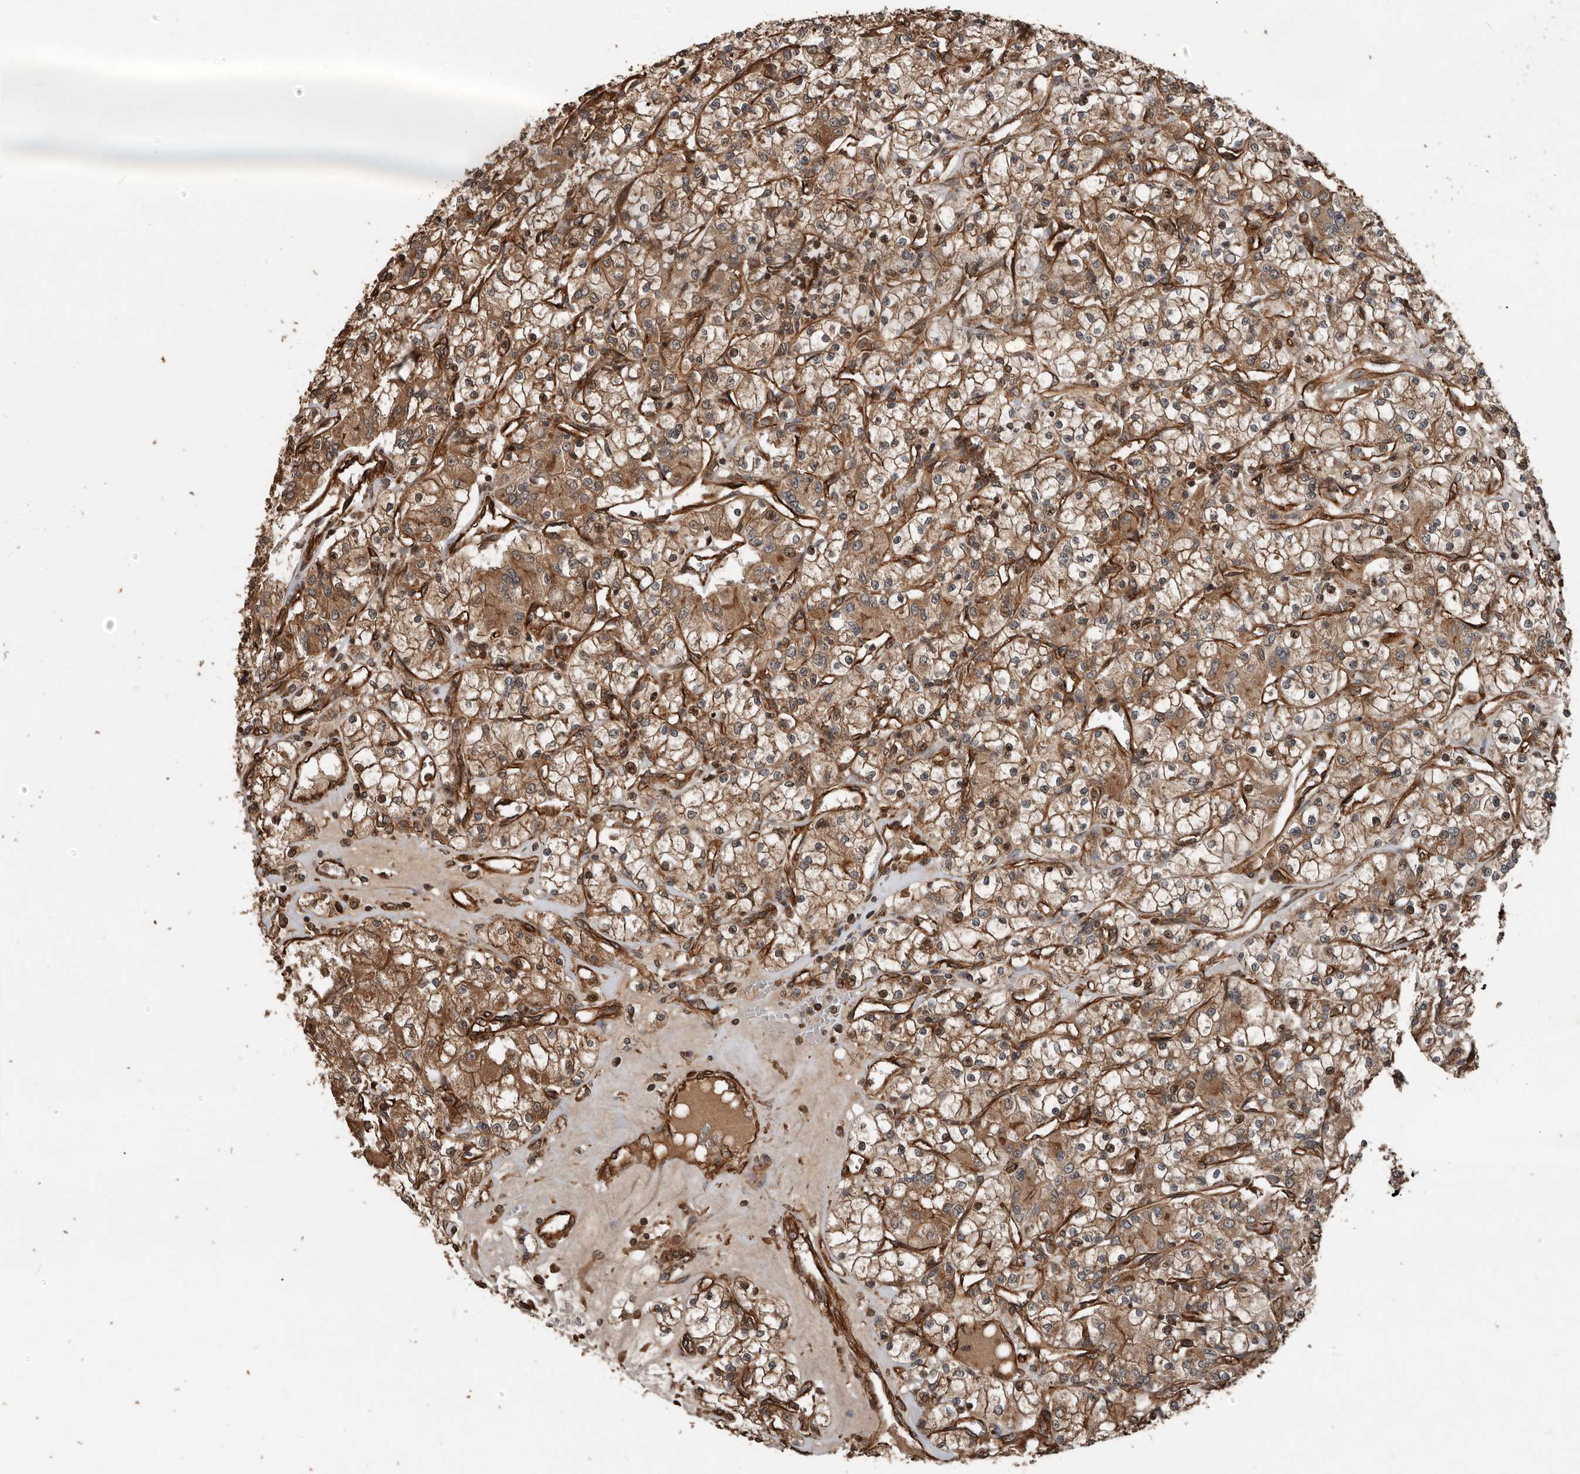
{"staining": {"intensity": "moderate", "quantity": ">75%", "location": "cytoplasmic/membranous"}, "tissue": "renal cancer", "cell_type": "Tumor cells", "image_type": "cancer", "snomed": [{"axis": "morphology", "description": "Adenocarcinoma, NOS"}, {"axis": "topography", "description": "Kidney"}], "caption": "A brown stain shows moderate cytoplasmic/membranous expression of a protein in human adenocarcinoma (renal) tumor cells.", "gene": "YOD1", "patient": {"sex": "female", "age": 59}}